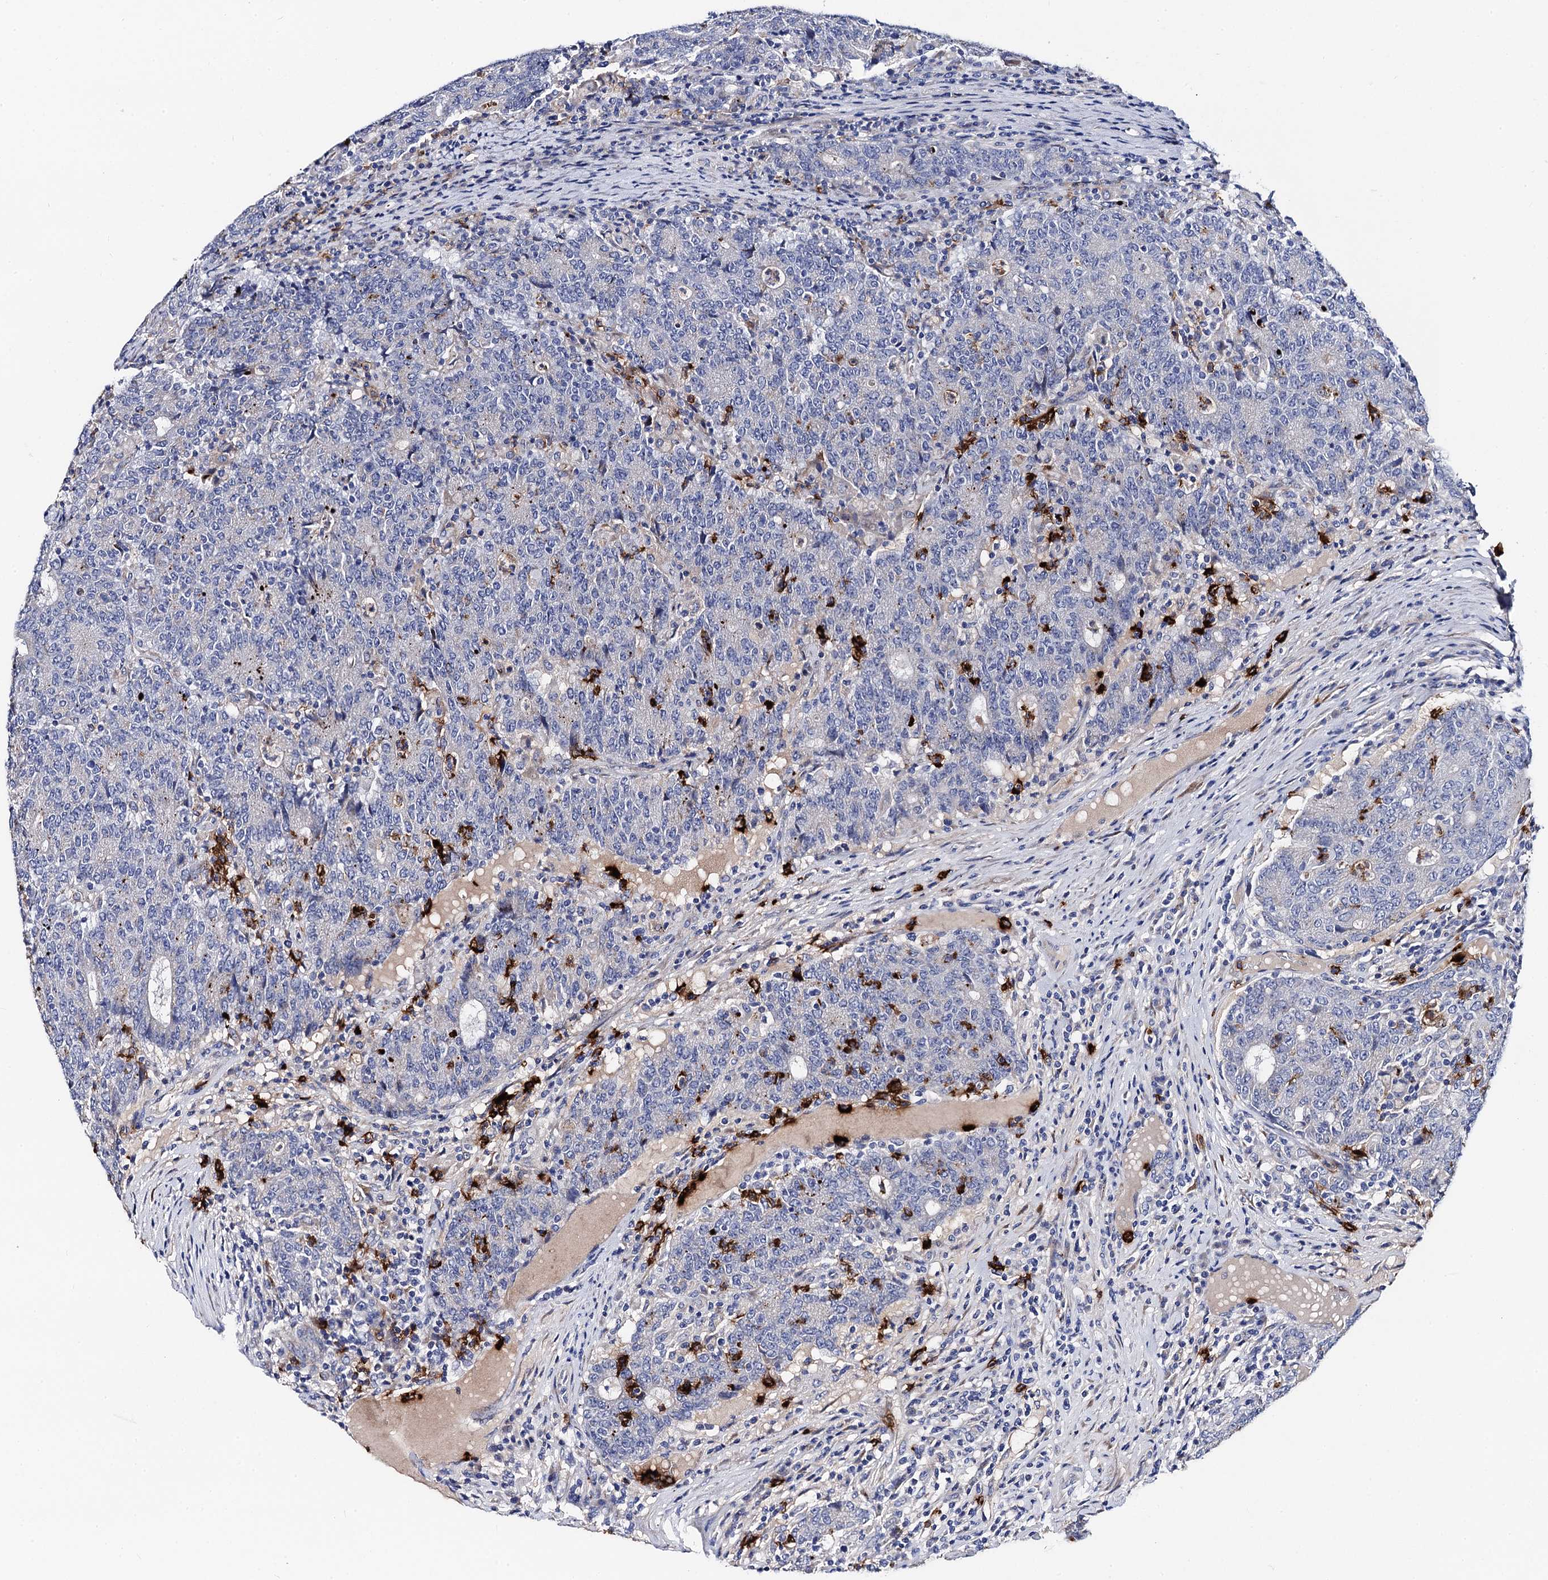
{"staining": {"intensity": "negative", "quantity": "none", "location": "none"}, "tissue": "colorectal cancer", "cell_type": "Tumor cells", "image_type": "cancer", "snomed": [{"axis": "morphology", "description": "Adenocarcinoma, NOS"}, {"axis": "topography", "description": "Colon"}], "caption": "A micrograph of human colorectal cancer (adenocarcinoma) is negative for staining in tumor cells.", "gene": "FREM3", "patient": {"sex": "female", "age": 75}}